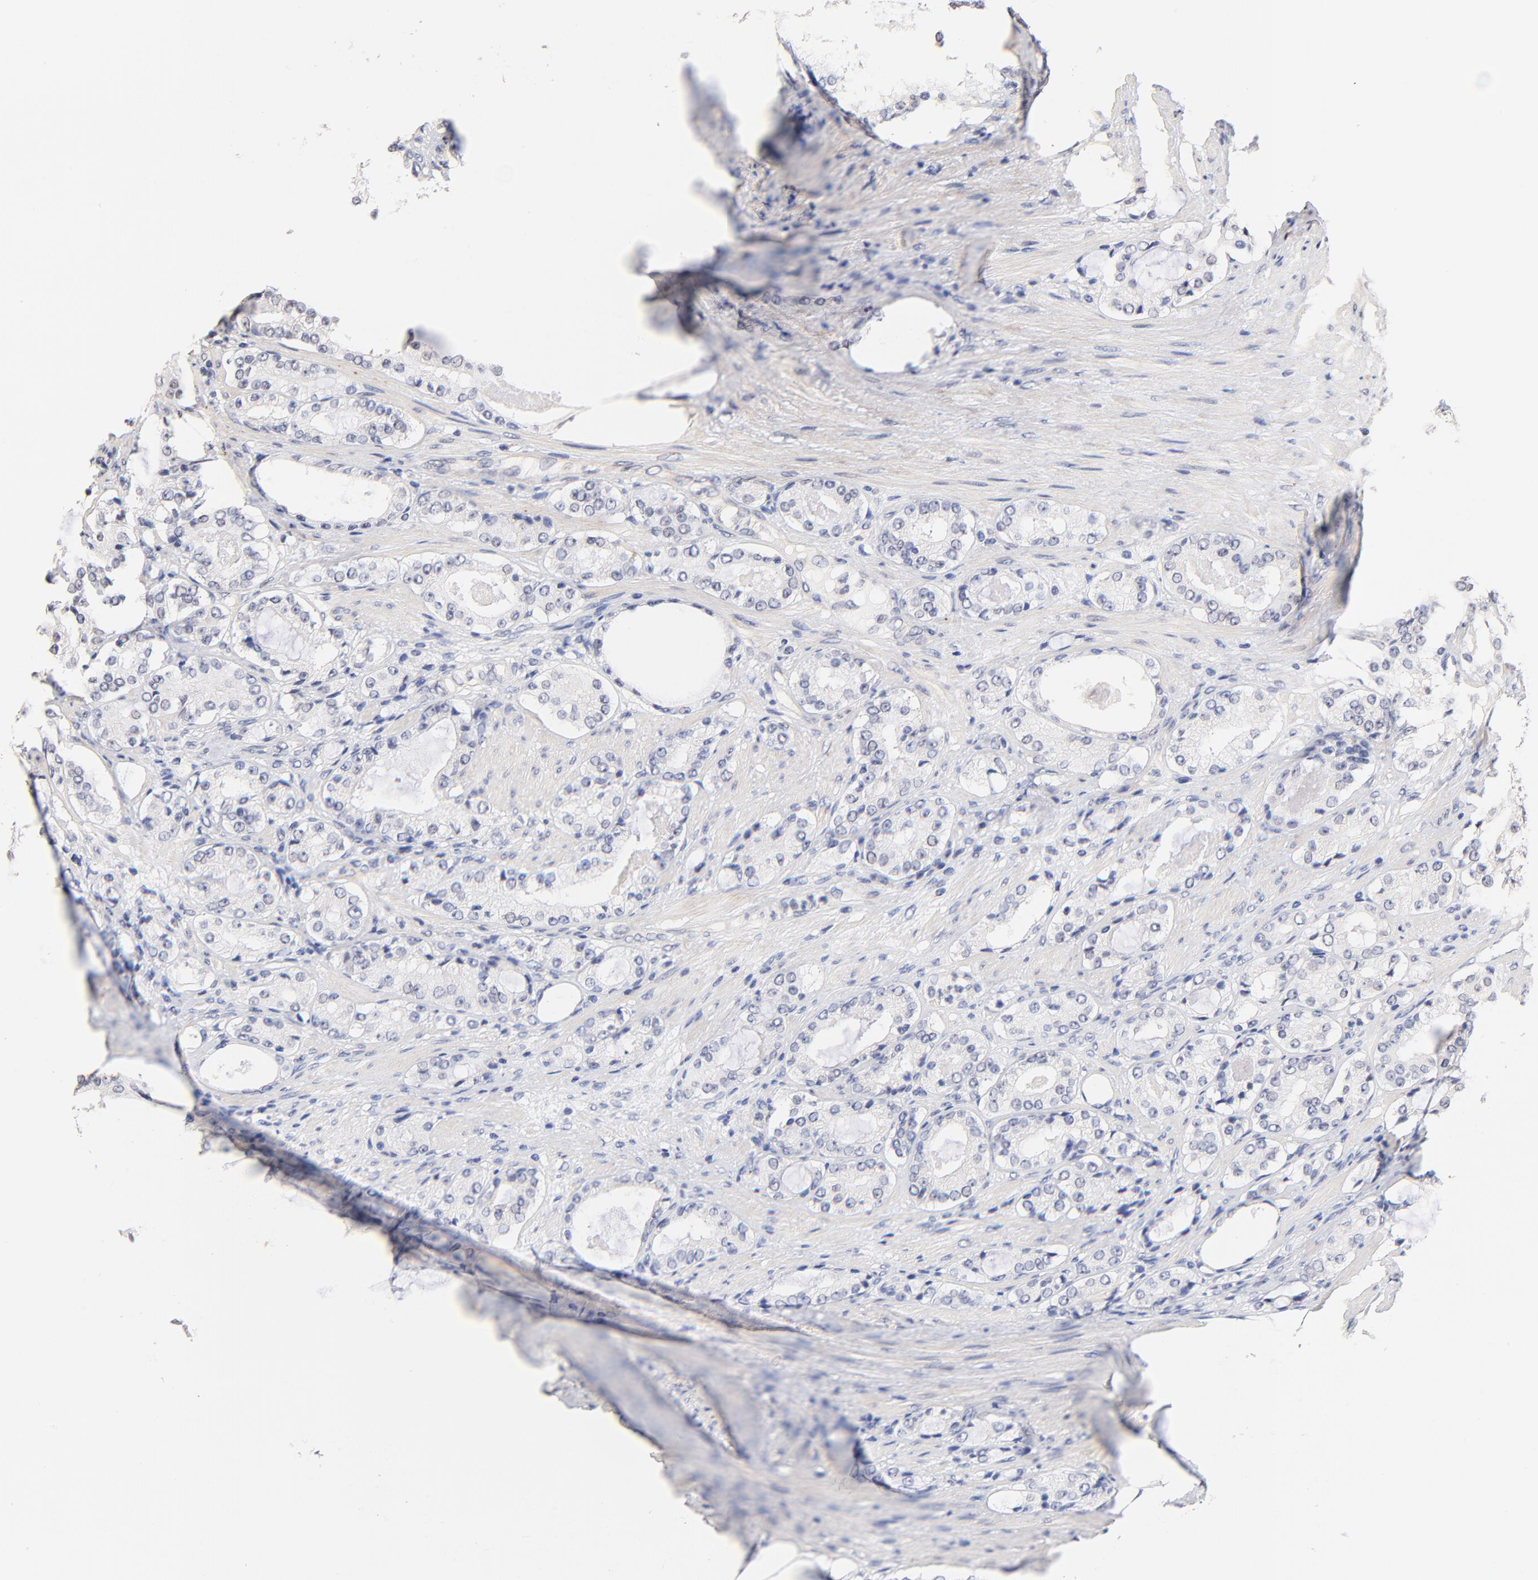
{"staining": {"intensity": "negative", "quantity": "none", "location": "none"}, "tissue": "prostate cancer", "cell_type": "Tumor cells", "image_type": "cancer", "snomed": [{"axis": "morphology", "description": "Adenocarcinoma, High grade"}, {"axis": "topography", "description": "Prostate"}], "caption": "This is an immunohistochemistry (IHC) micrograph of human prostate adenocarcinoma (high-grade). There is no staining in tumor cells.", "gene": "RIBC2", "patient": {"sex": "male", "age": 72}}